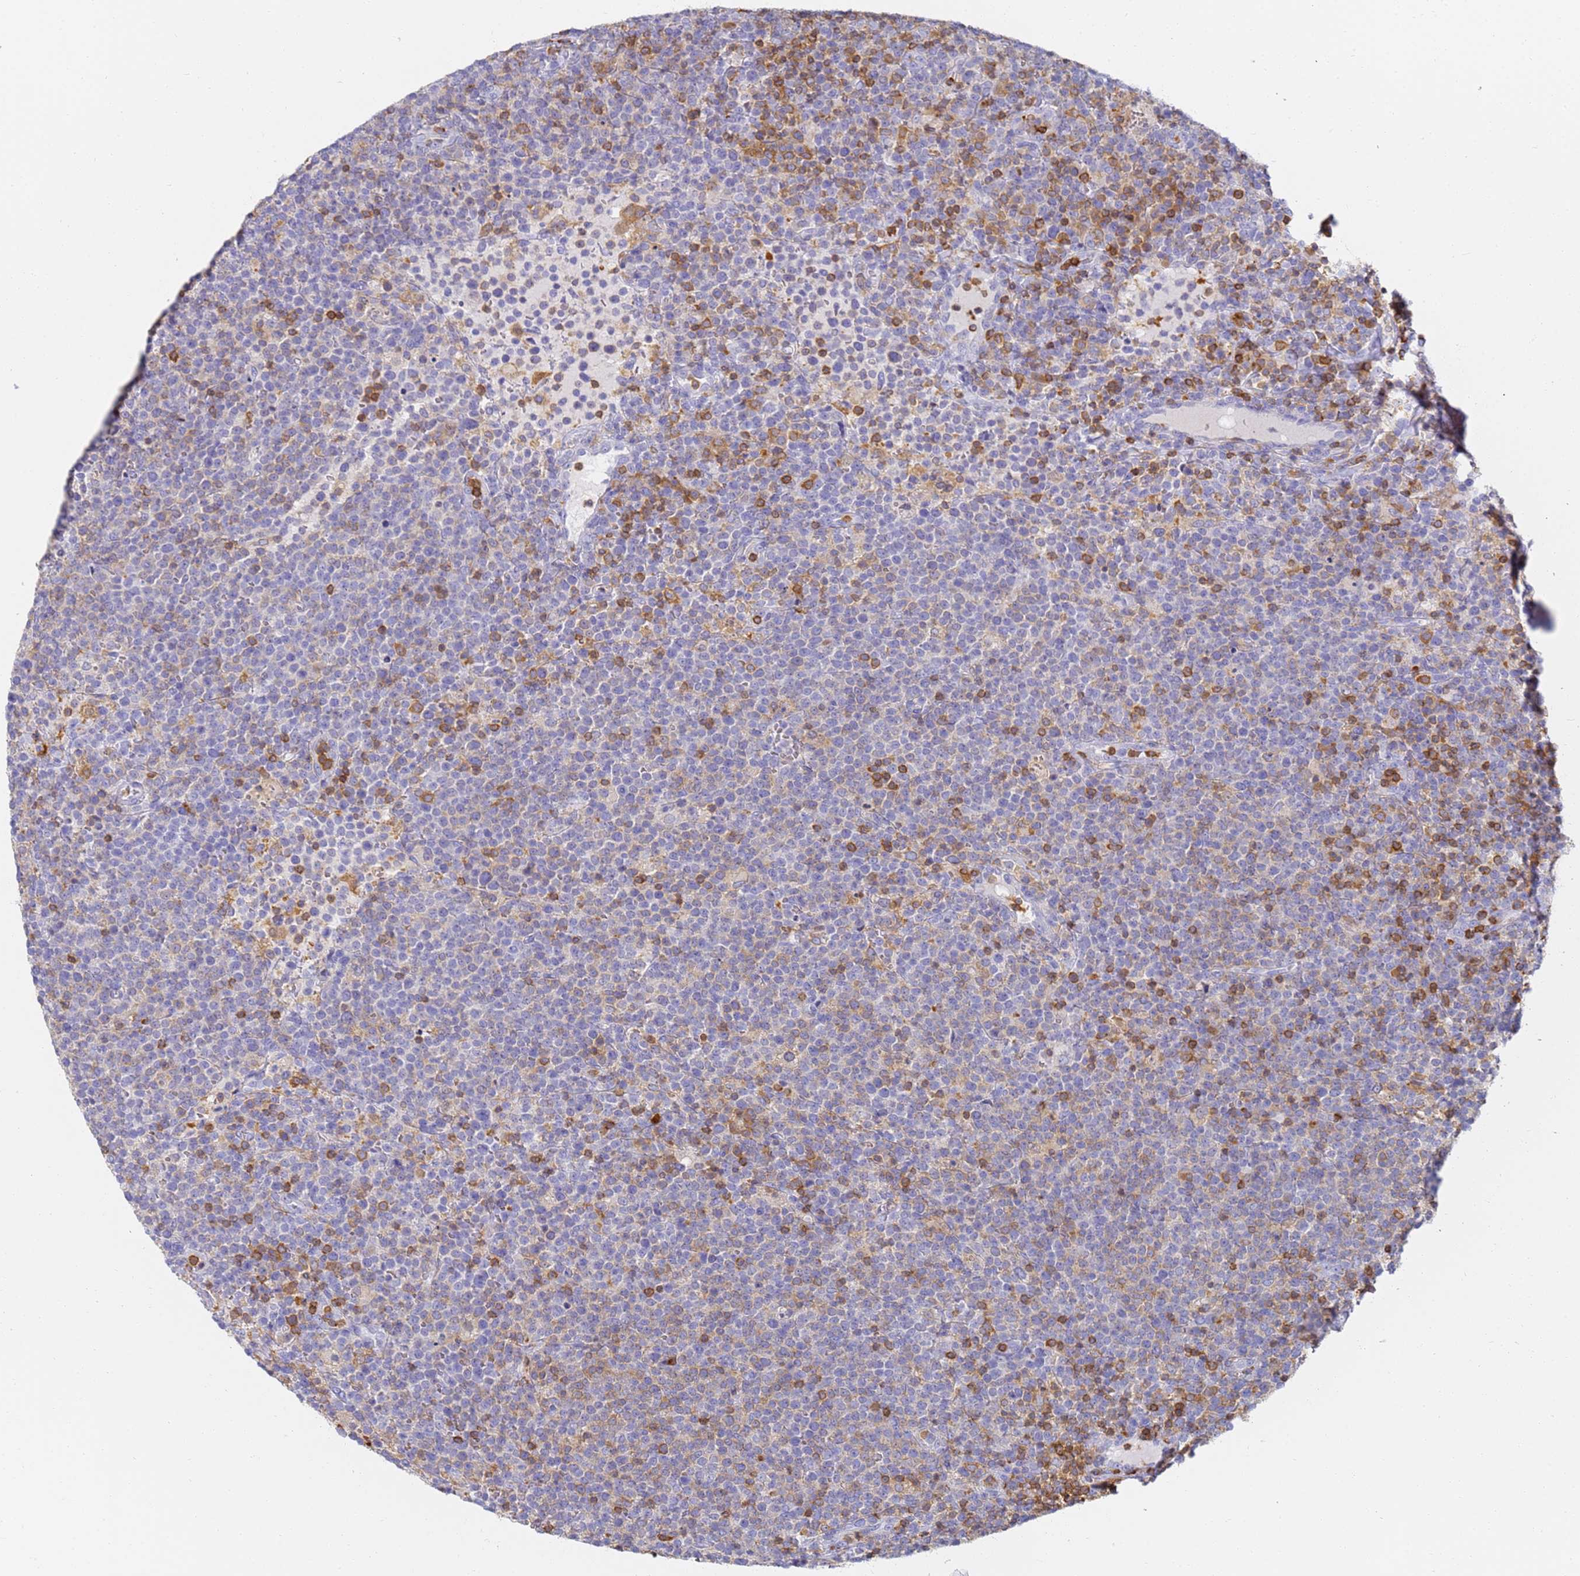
{"staining": {"intensity": "moderate", "quantity": "<25%", "location": "cytoplasmic/membranous"}, "tissue": "lymphoma", "cell_type": "Tumor cells", "image_type": "cancer", "snomed": [{"axis": "morphology", "description": "Malignant lymphoma, non-Hodgkin's type, High grade"}, {"axis": "topography", "description": "Lymph node"}], "caption": "Malignant lymphoma, non-Hodgkin's type (high-grade) stained with immunohistochemistry (IHC) exhibits moderate cytoplasmic/membranous staining in about <25% of tumor cells. (DAB IHC with brightfield microscopy, high magnification).", "gene": "BIN2", "patient": {"sex": "male", "age": 61}}